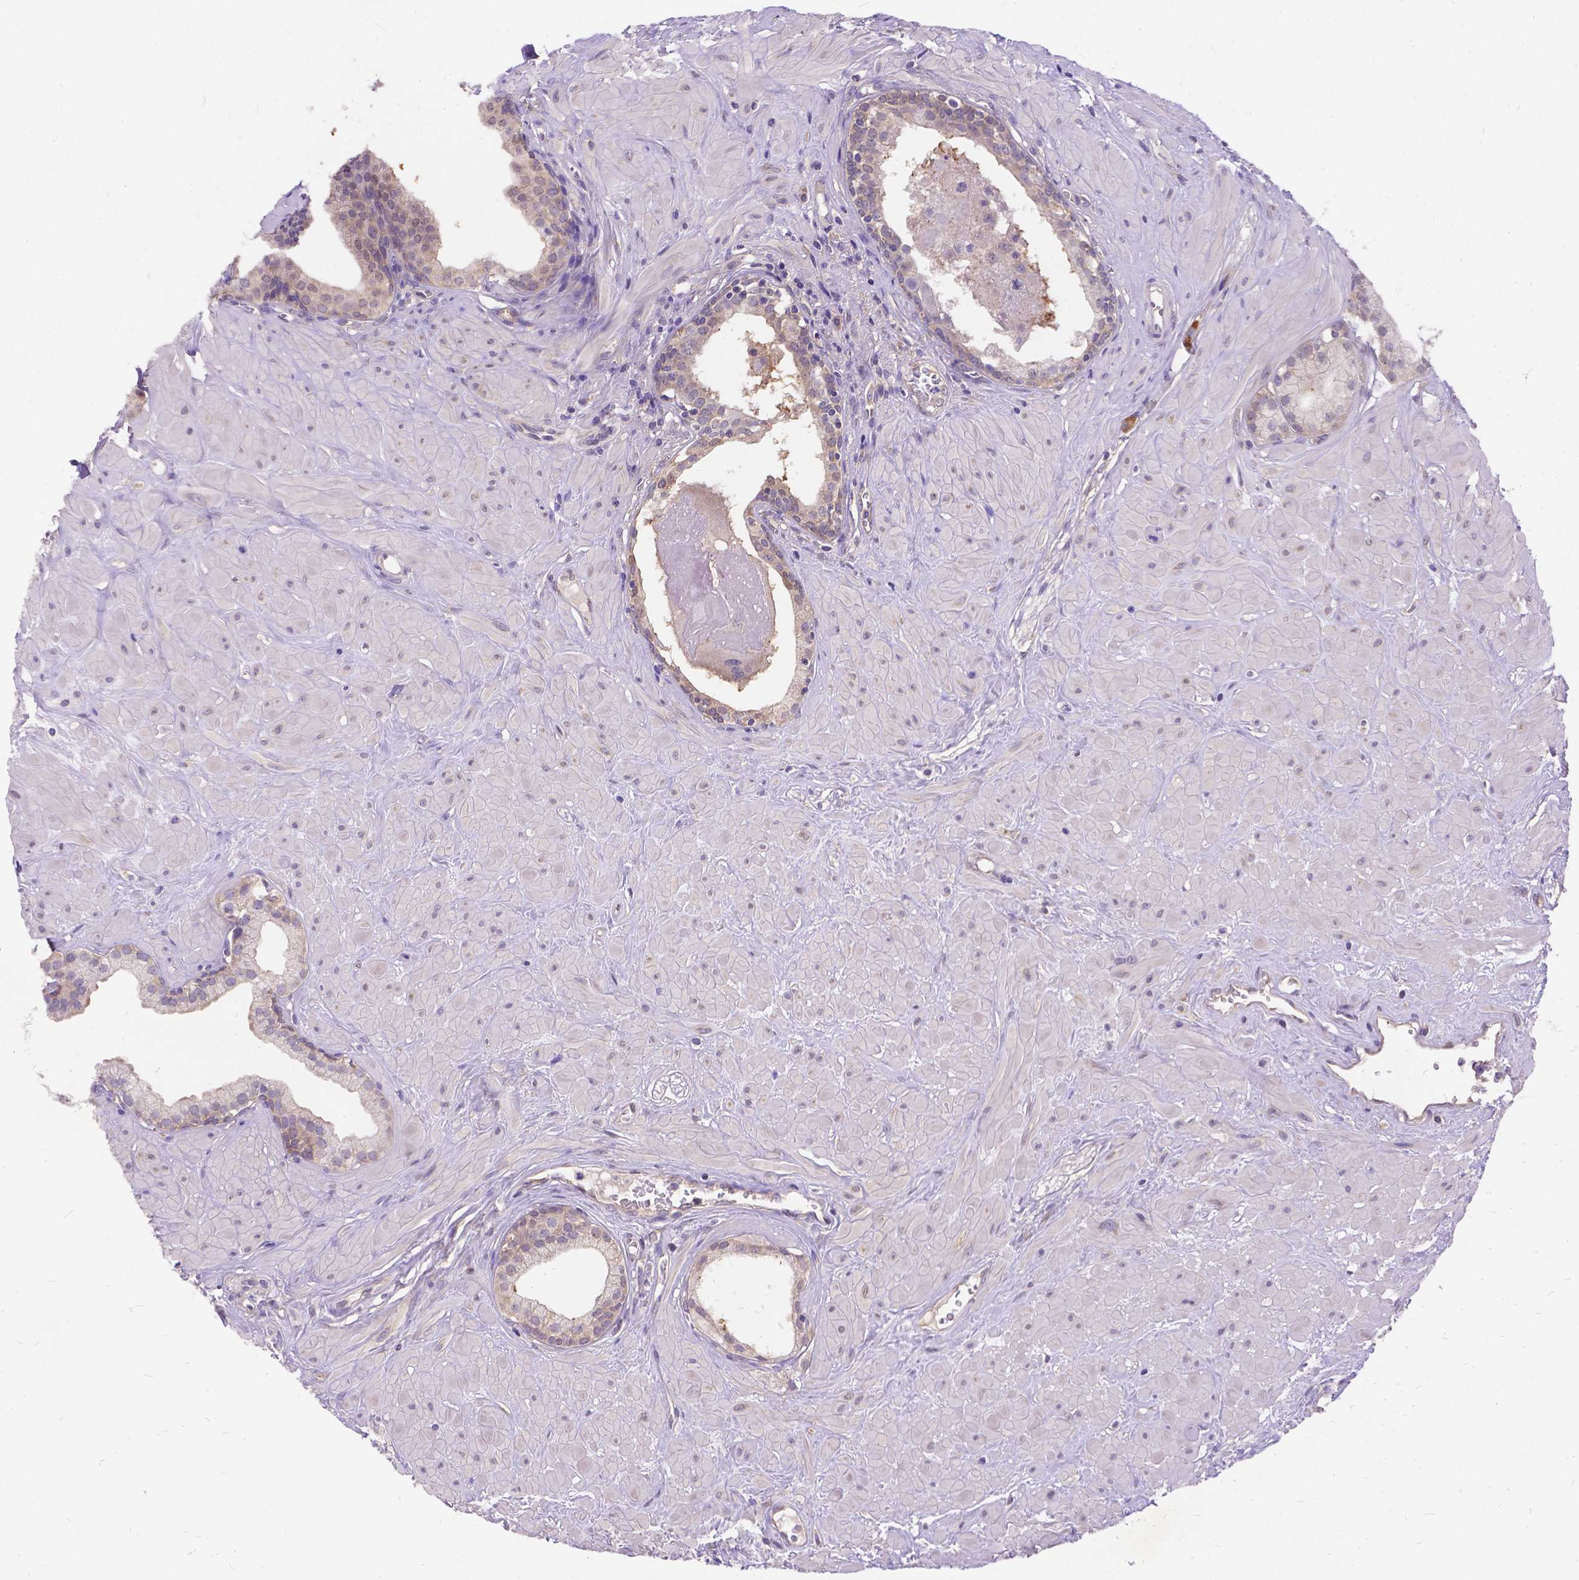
{"staining": {"intensity": "weak", "quantity": "<25%", "location": "cytoplasmic/membranous"}, "tissue": "prostate", "cell_type": "Glandular cells", "image_type": "normal", "snomed": [{"axis": "morphology", "description": "Normal tissue, NOS"}, {"axis": "topography", "description": "Prostate"}], "caption": "Glandular cells are negative for brown protein staining in unremarkable prostate.", "gene": "DENND6A", "patient": {"sex": "male", "age": 48}}